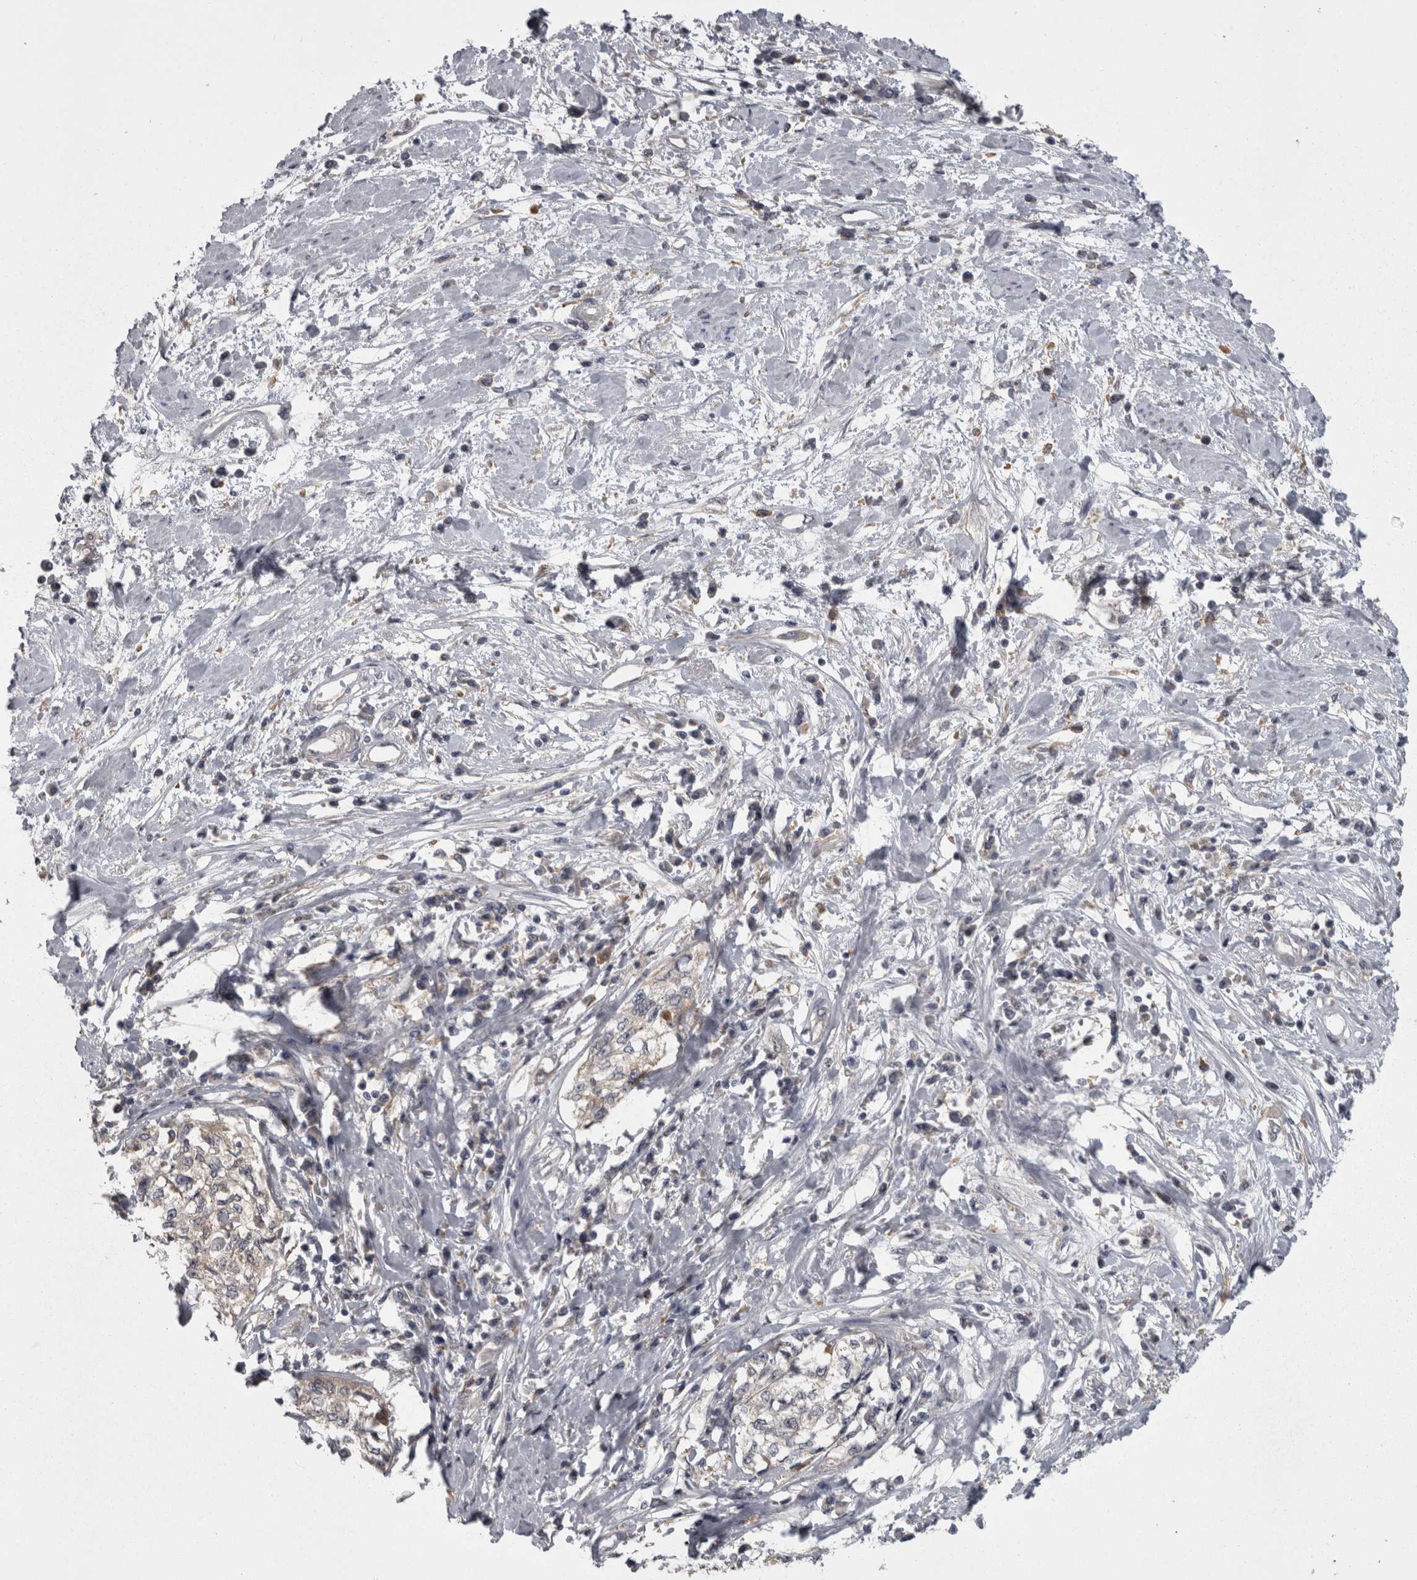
{"staining": {"intensity": "negative", "quantity": "none", "location": "none"}, "tissue": "cervical cancer", "cell_type": "Tumor cells", "image_type": "cancer", "snomed": [{"axis": "morphology", "description": "Squamous cell carcinoma, NOS"}, {"axis": "topography", "description": "Cervix"}], "caption": "A photomicrograph of human cervical squamous cell carcinoma is negative for staining in tumor cells.", "gene": "PRKCI", "patient": {"sex": "female", "age": 57}}